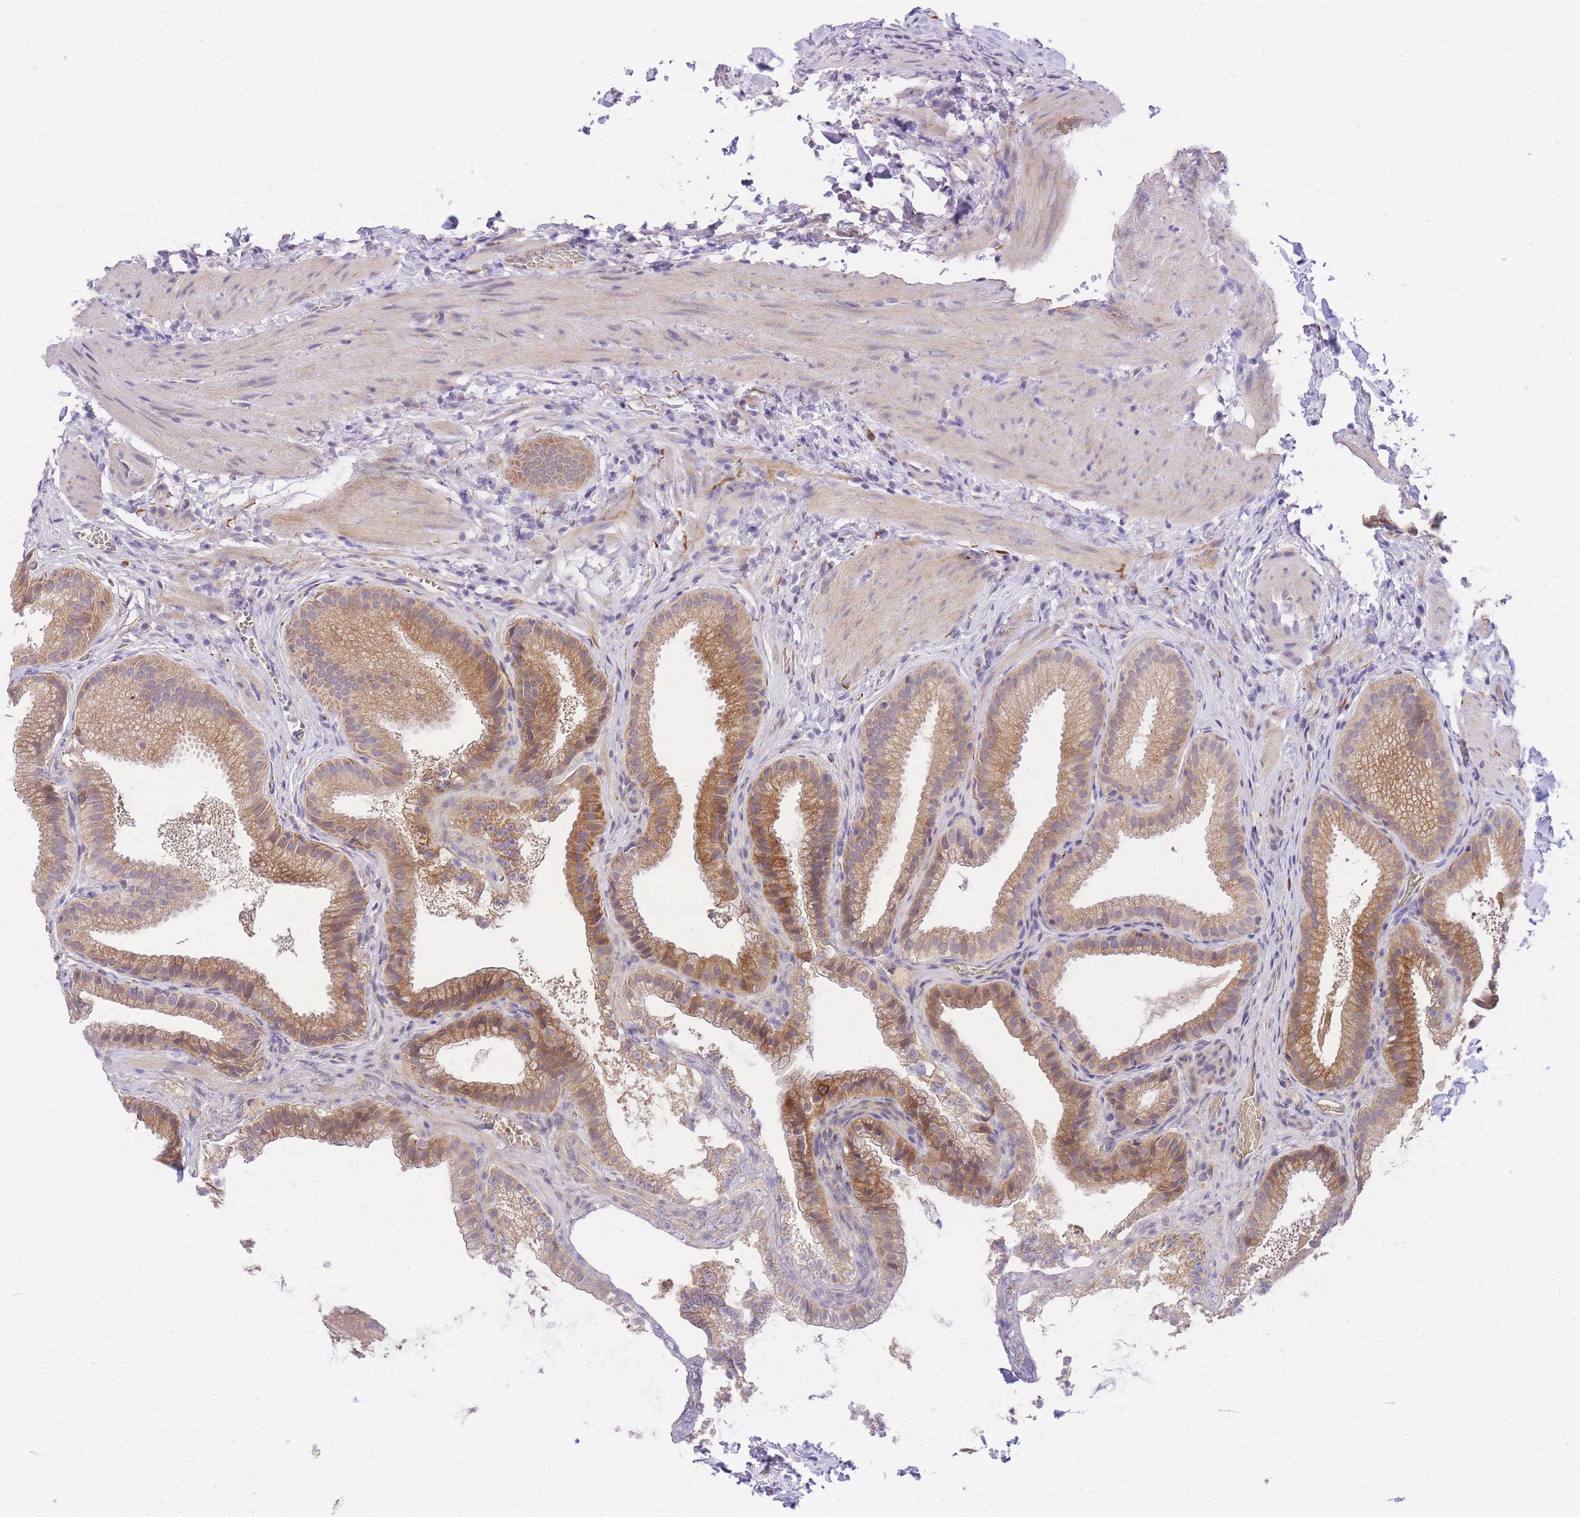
{"staining": {"intensity": "moderate", "quantity": ">75%", "location": "cytoplasmic/membranous"}, "tissue": "gallbladder", "cell_type": "Glandular cells", "image_type": "normal", "snomed": [{"axis": "morphology", "description": "Normal tissue, NOS"}, {"axis": "topography", "description": "Gallbladder"}], "caption": "A micrograph of gallbladder stained for a protein reveals moderate cytoplasmic/membranous brown staining in glandular cells. (IHC, brightfield microscopy, high magnification).", "gene": "C2orf88", "patient": {"sex": "male", "age": 38}}